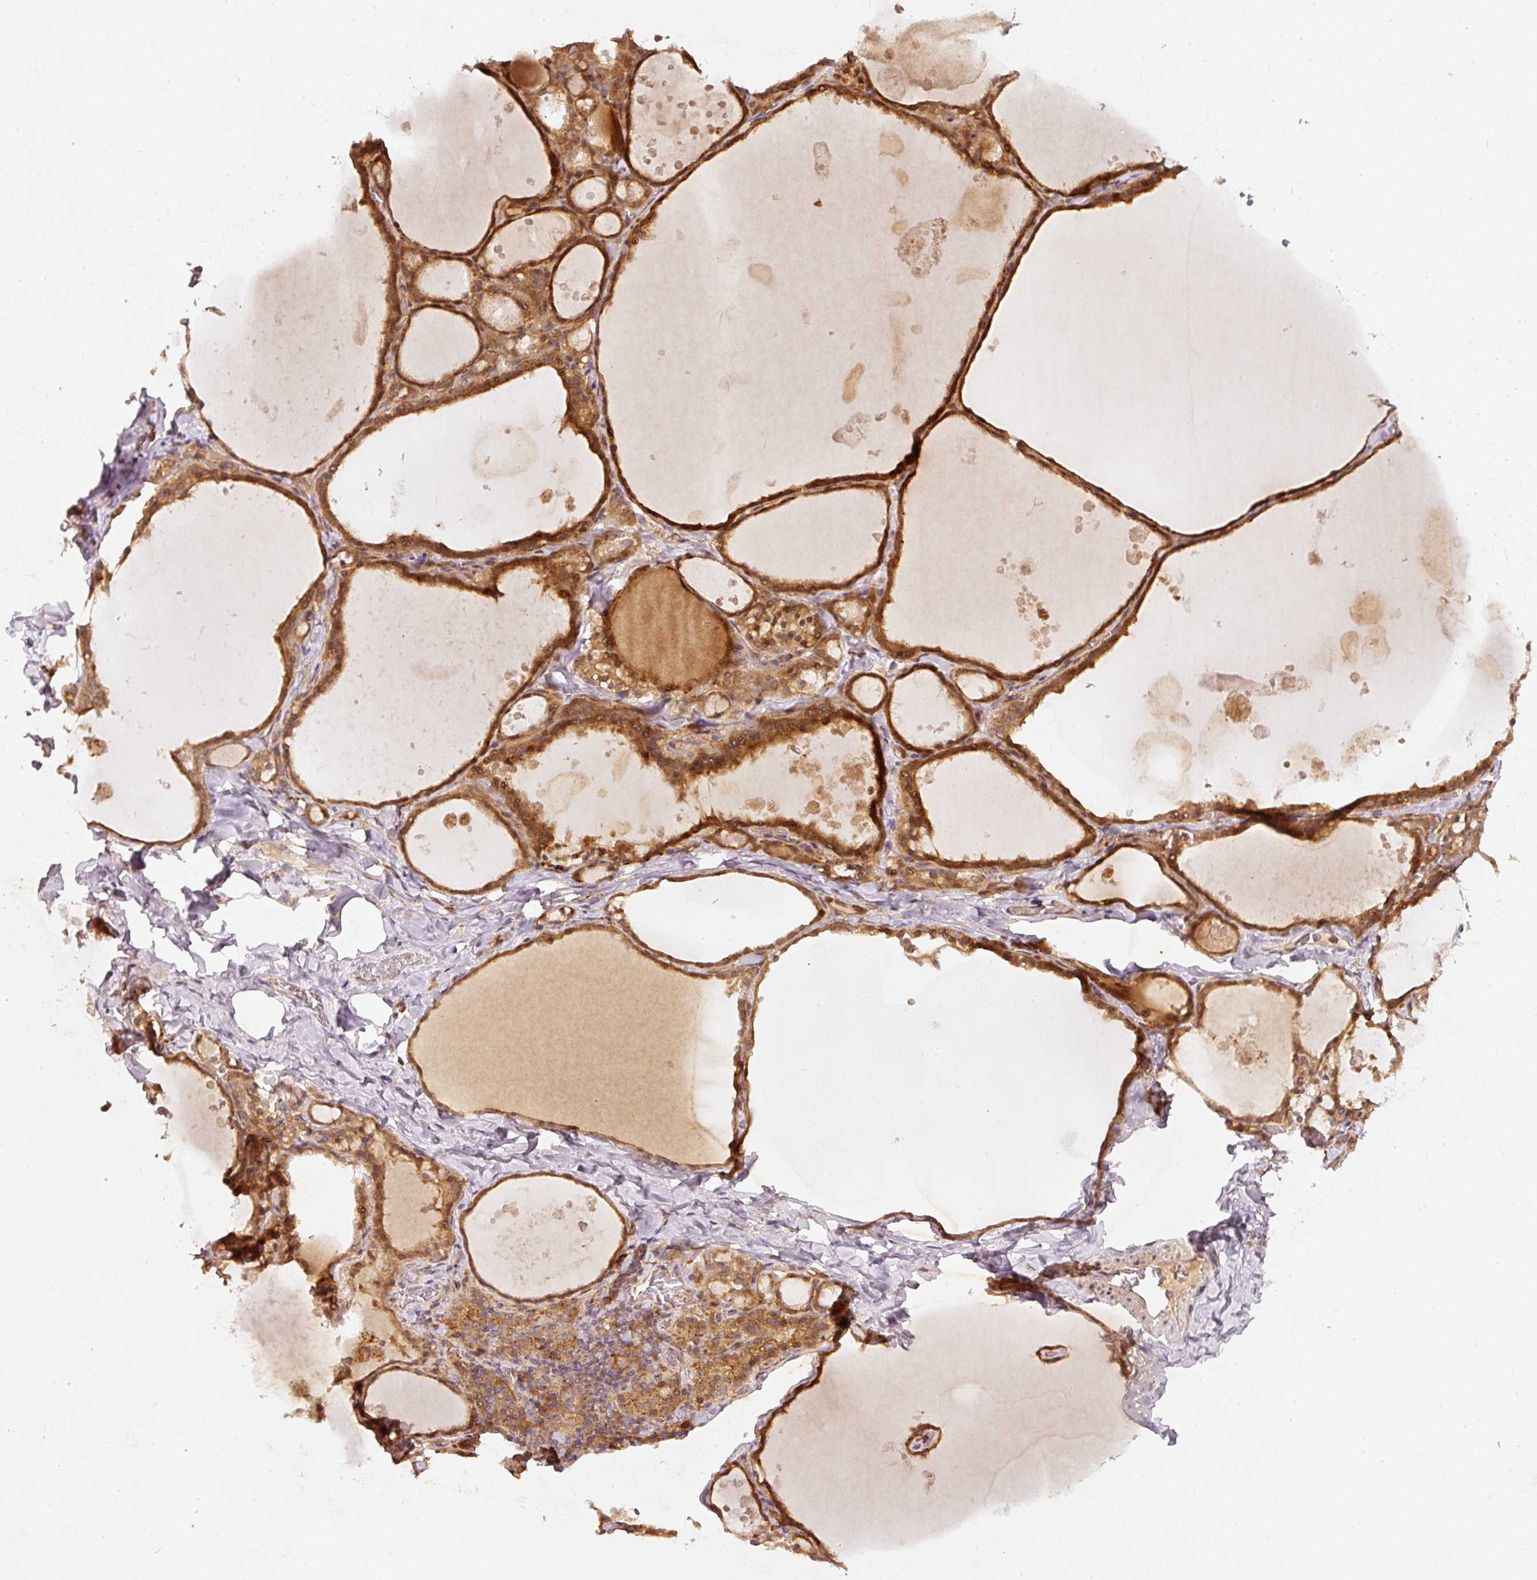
{"staining": {"intensity": "moderate", "quantity": ">75%", "location": "cytoplasmic/membranous,nuclear"}, "tissue": "thyroid gland", "cell_type": "Glandular cells", "image_type": "normal", "snomed": [{"axis": "morphology", "description": "Normal tissue, NOS"}, {"axis": "topography", "description": "Thyroid gland"}], "caption": "Immunohistochemistry (DAB) staining of benign human thyroid gland reveals moderate cytoplasmic/membranous,nuclear protein staining in approximately >75% of glandular cells.", "gene": "ZNF580", "patient": {"sex": "male", "age": 56}}